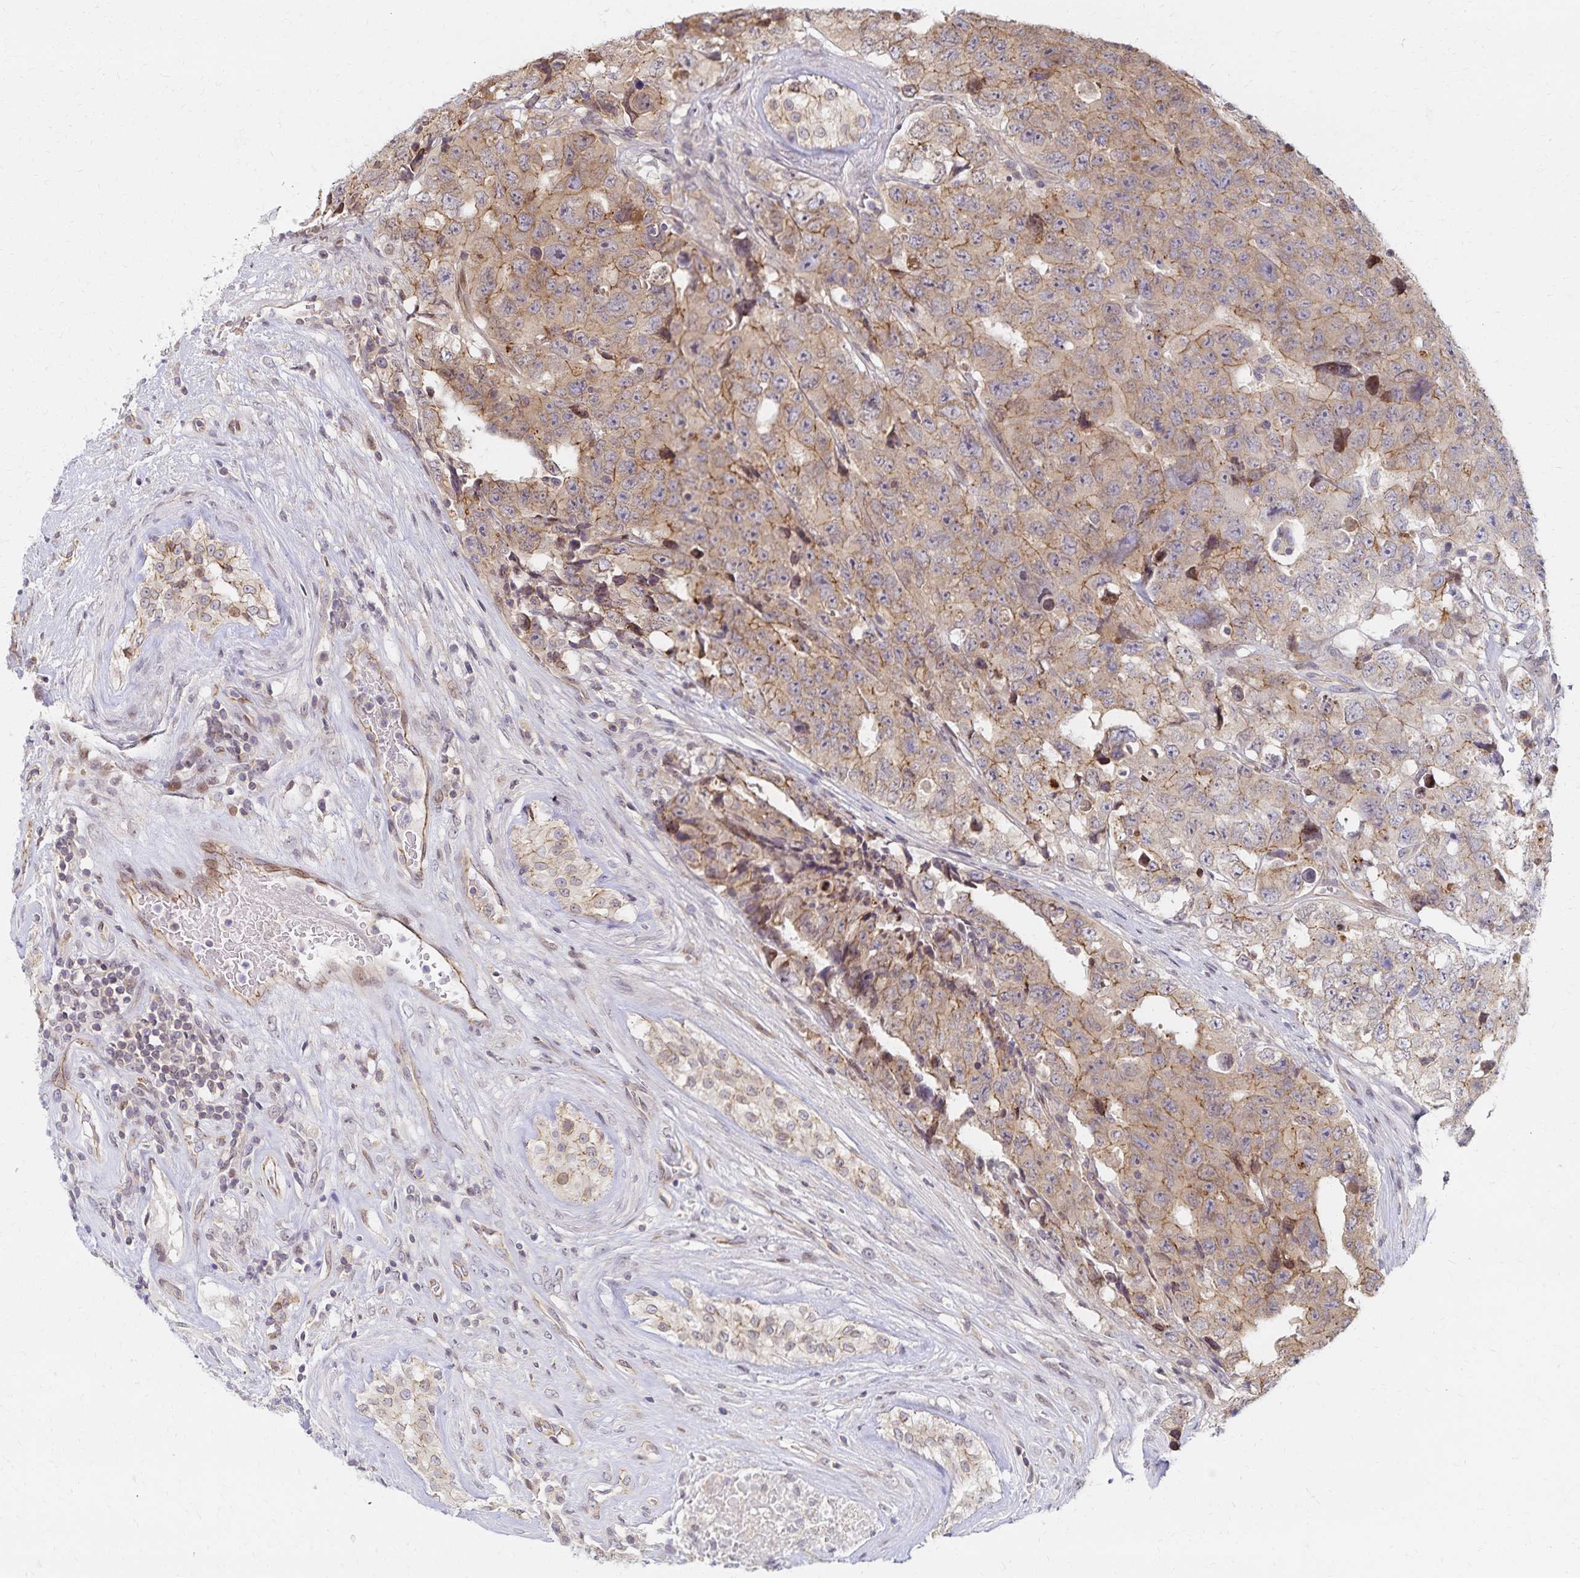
{"staining": {"intensity": "weak", "quantity": ">75%", "location": "cytoplasmic/membranous"}, "tissue": "testis cancer", "cell_type": "Tumor cells", "image_type": "cancer", "snomed": [{"axis": "morphology", "description": "Carcinoma, Embryonal, NOS"}, {"axis": "topography", "description": "Testis"}], "caption": "Testis embryonal carcinoma stained with DAB (3,3'-diaminobenzidine) immunohistochemistry (IHC) reveals low levels of weak cytoplasmic/membranous positivity in about >75% of tumor cells.", "gene": "RAB9B", "patient": {"sex": "male", "age": 24}}